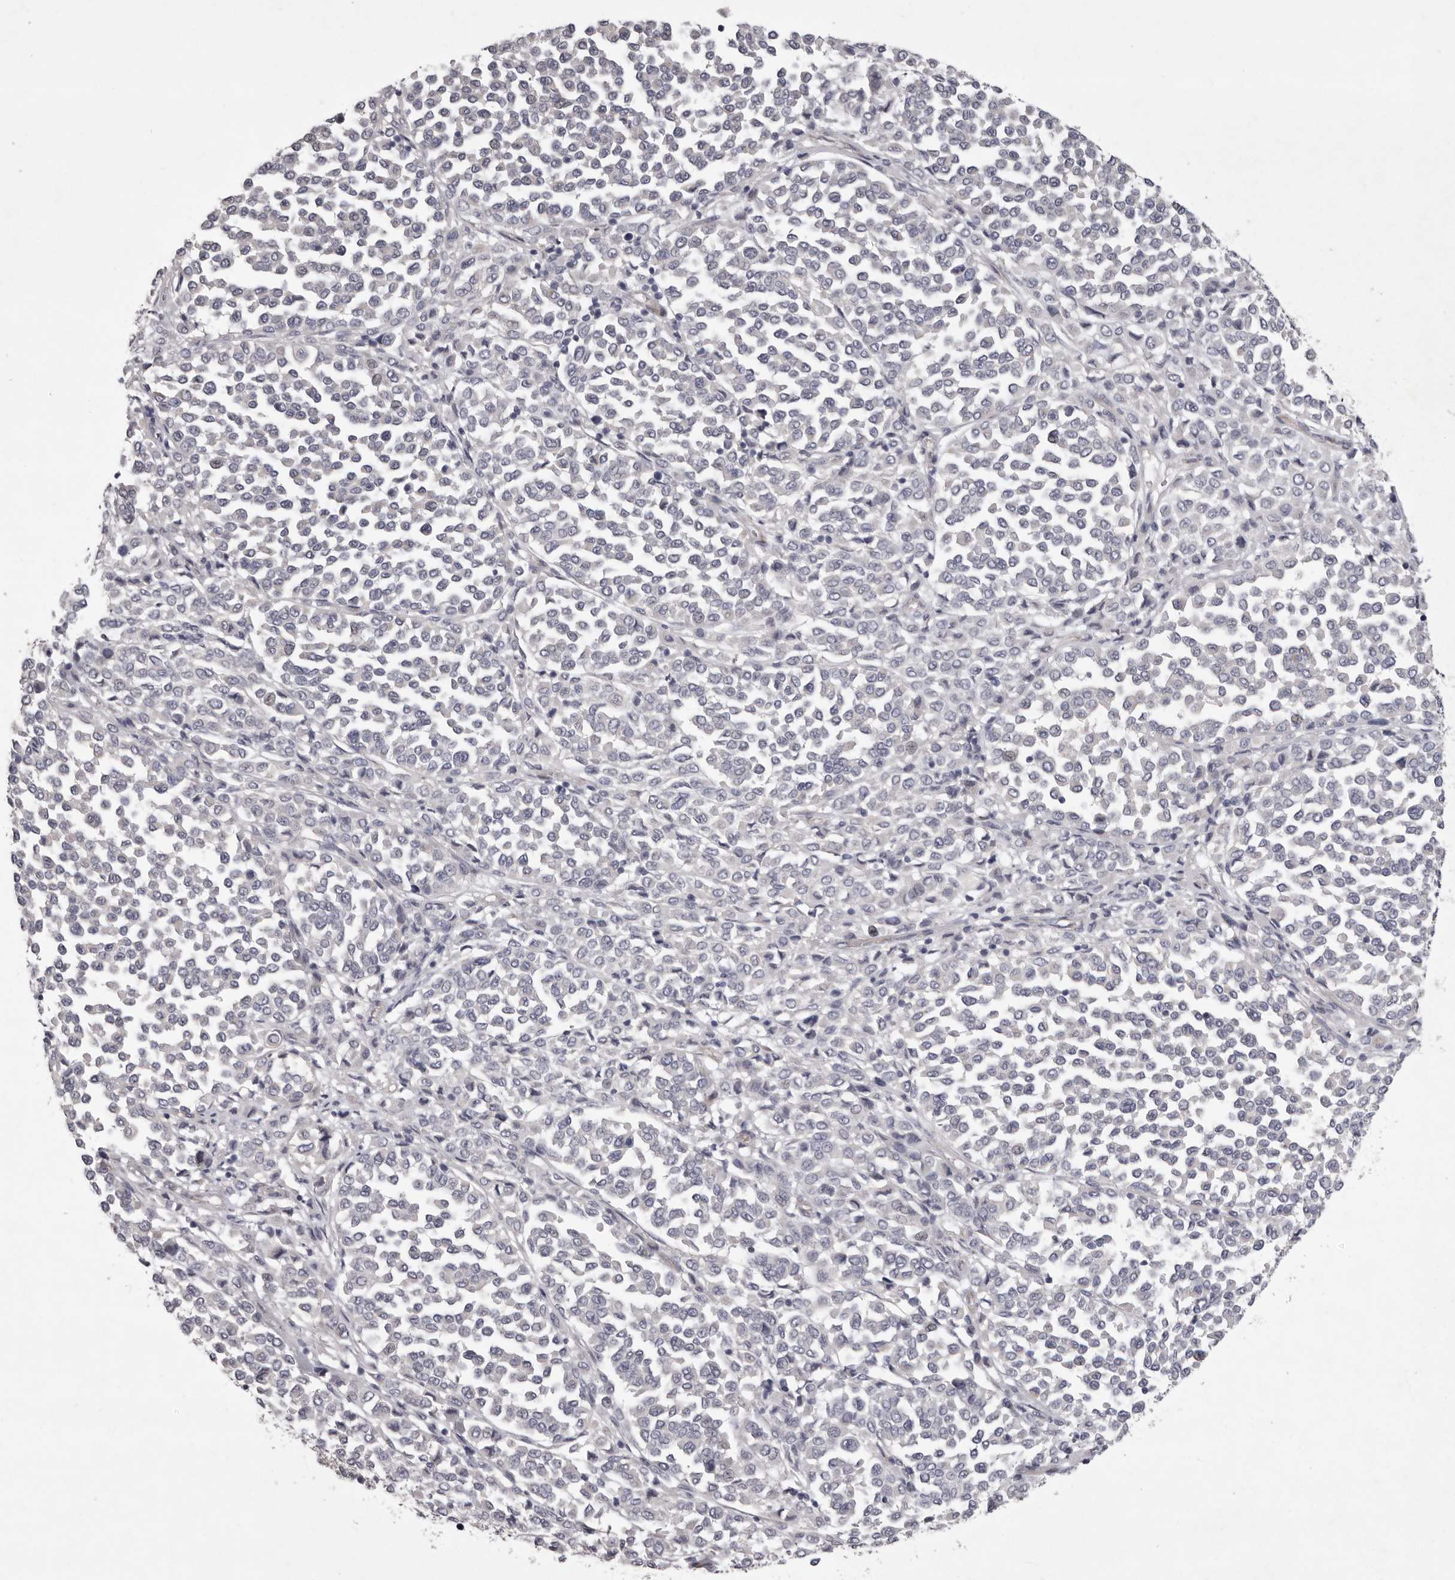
{"staining": {"intensity": "negative", "quantity": "none", "location": "none"}, "tissue": "melanoma", "cell_type": "Tumor cells", "image_type": "cancer", "snomed": [{"axis": "morphology", "description": "Malignant melanoma, Metastatic site"}, {"axis": "topography", "description": "Pancreas"}], "caption": "Malignant melanoma (metastatic site) stained for a protein using immunohistochemistry (IHC) demonstrates no staining tumor cells.", "gene": "NKAIN4", "patient": {"sex": "female", "age": 30}}